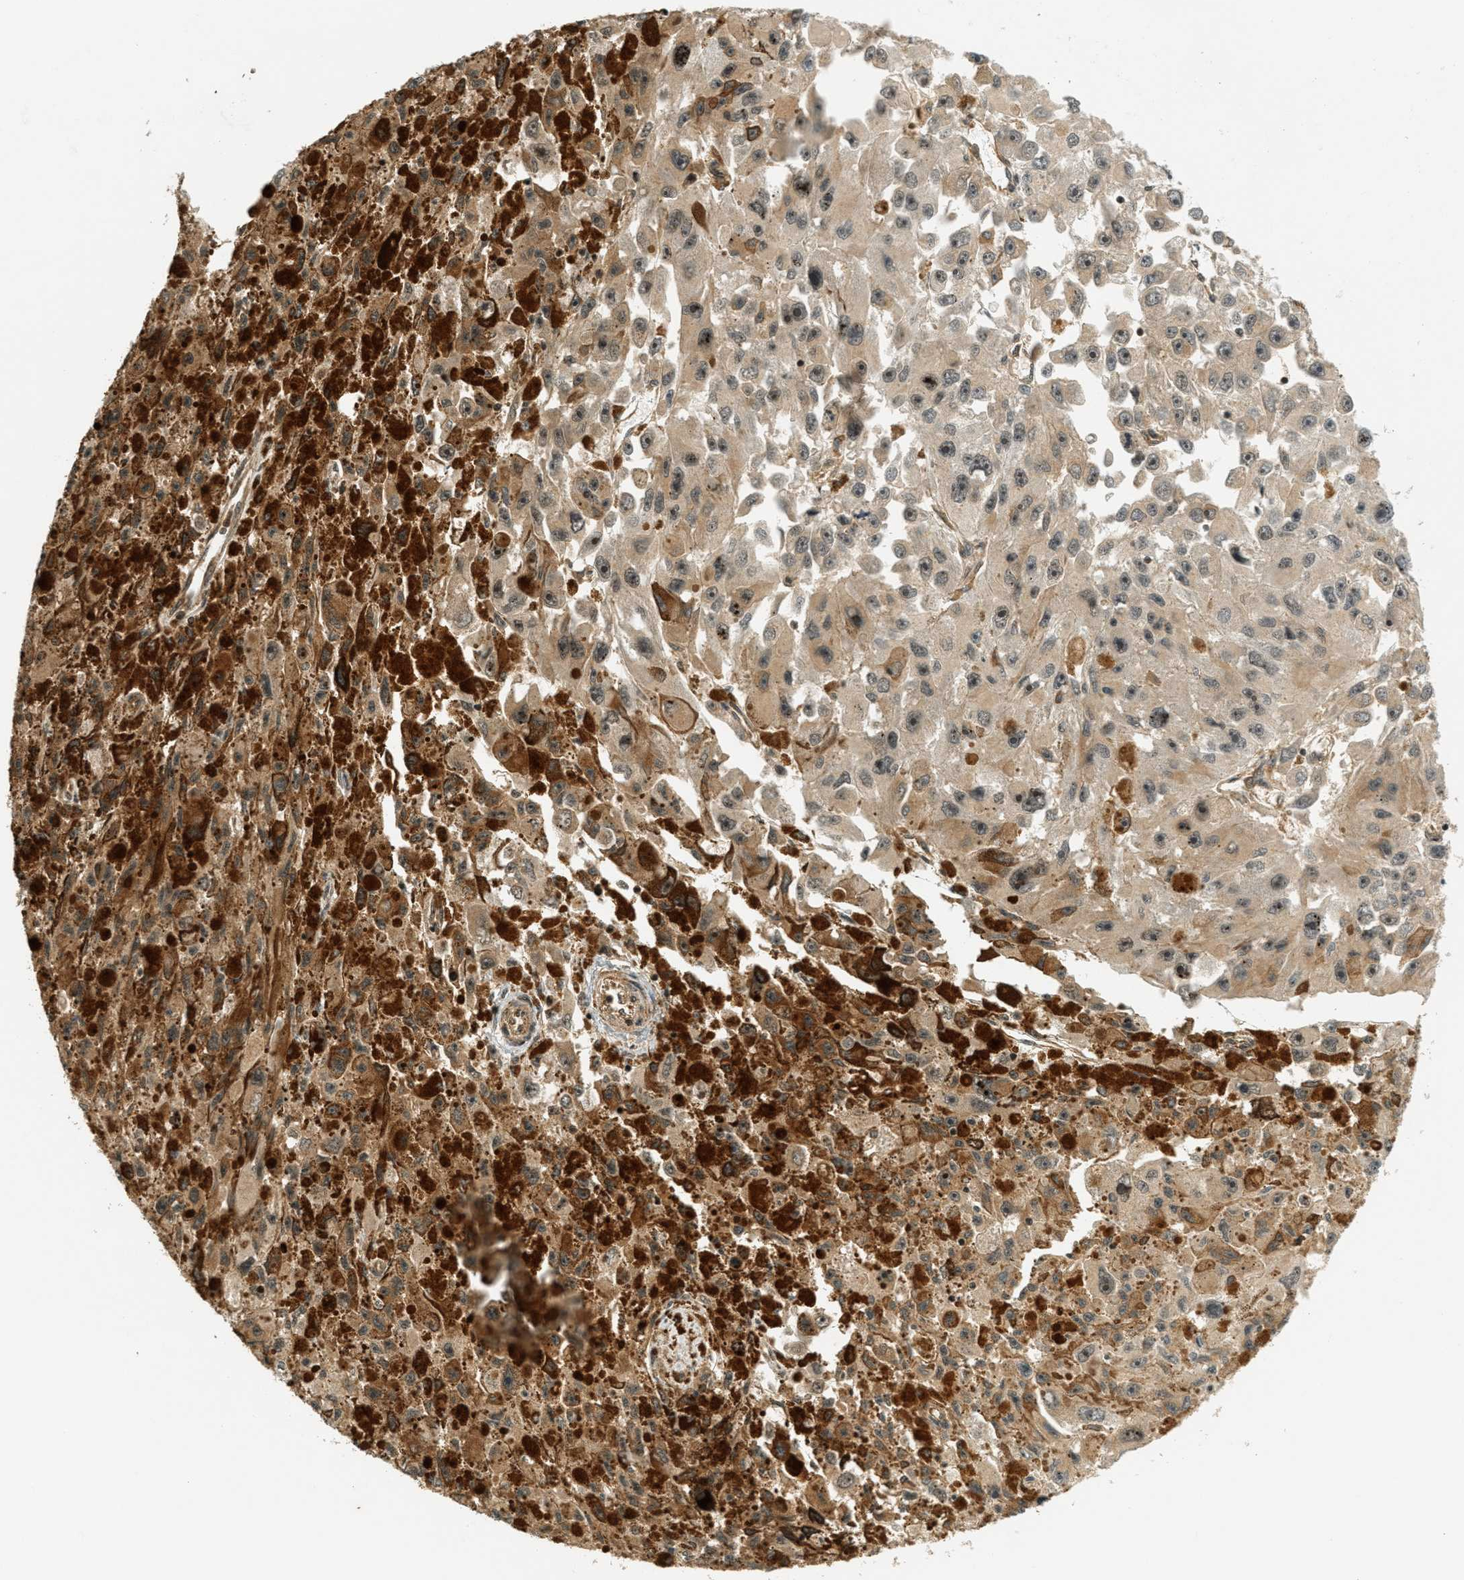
{"staining": {"intensity": "moderate", "quantity": ">75%", "location": "cytoplasmic/membranous,nuclear"}, "tissue": "melanoma", "cell_type": "Tumor cells", "image_type": "cancer", "snomed": [{"axis": "morphology", "description": "Malignant melanoma, NOS"}, {"axis": "topography", "description": "Skin"}], "caption": "Immunohistochemical staining of malignant melanoma exhibits moderate cytoplasmic/membranous and nuclear protein staining in about >75% of tumor cells. (DAB IHC with brightfield microscopy, high magnification).", "gene": "FOXM1", "patient": {"sex": "female", "age": 104}}